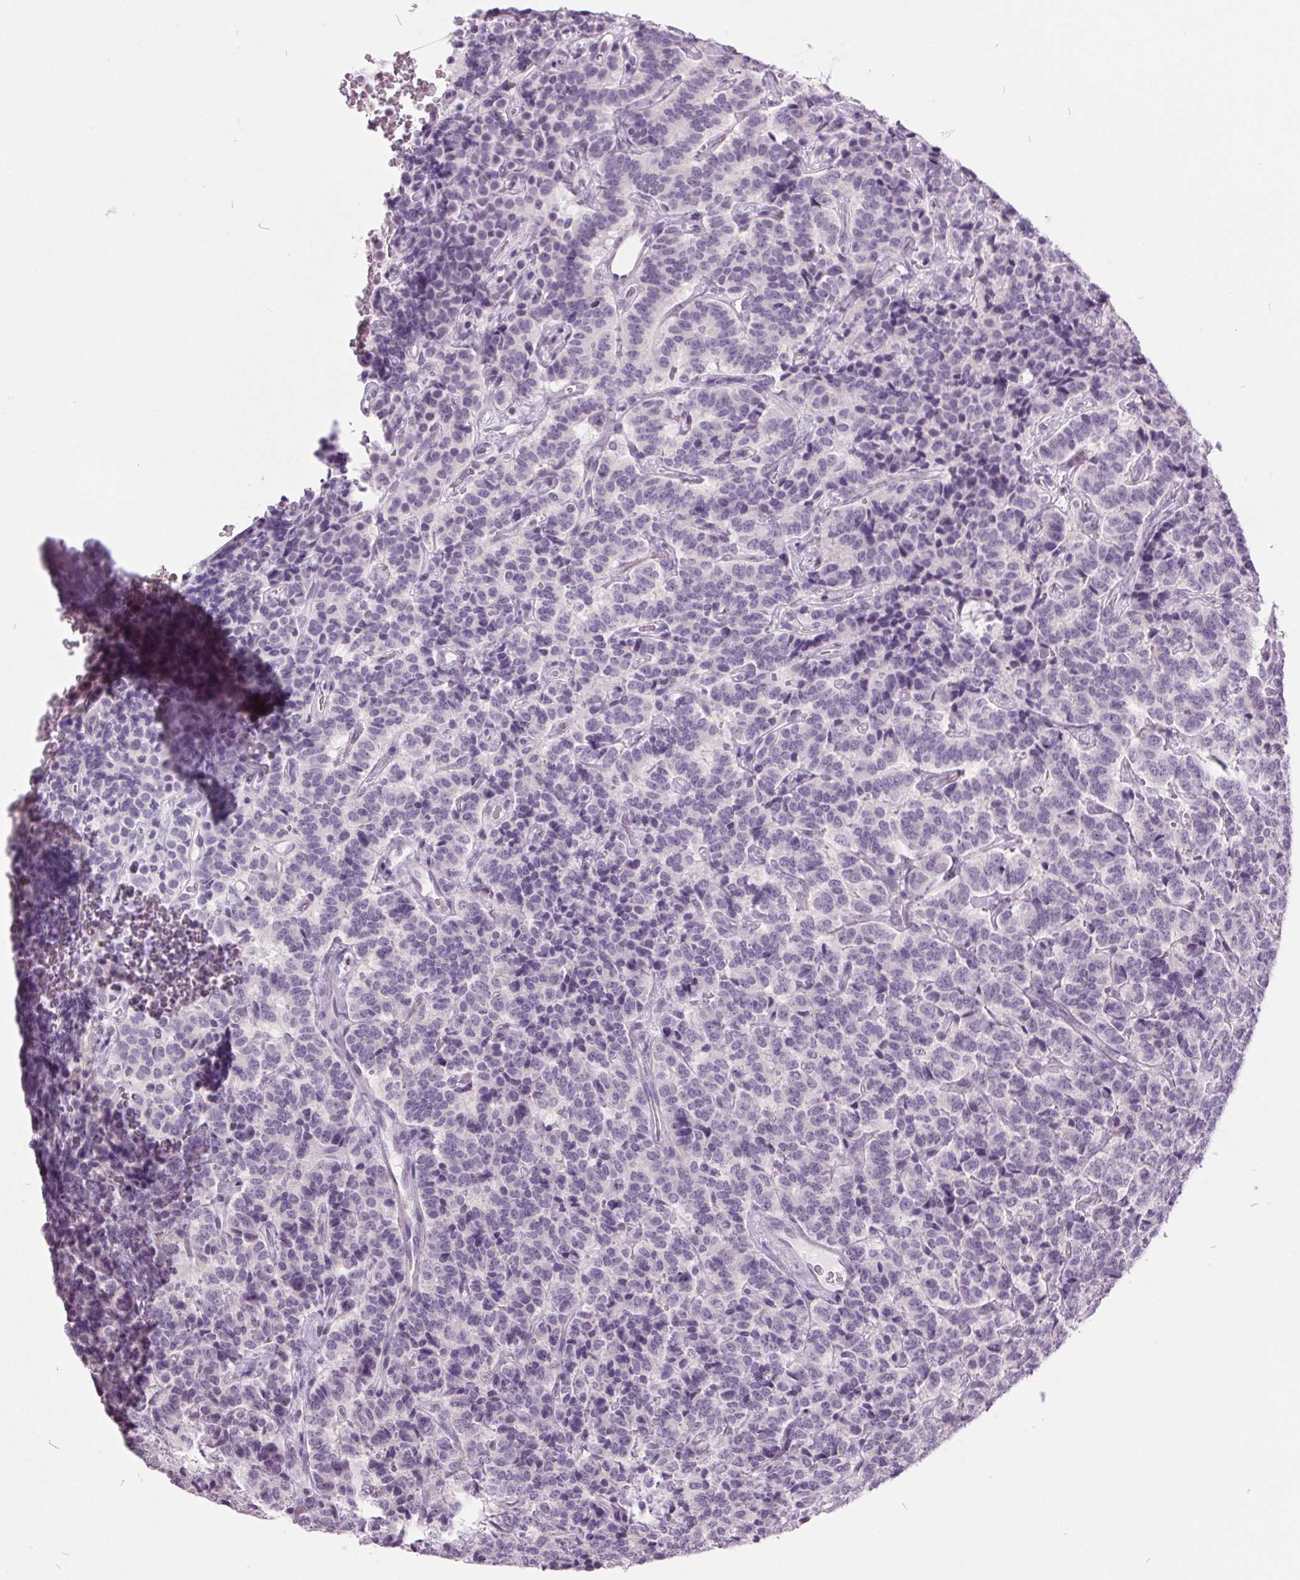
{"staining": {"intensity": "negative", "quantity": "none", "location": "none"}, "tissue": "carcinoid", "cell_type": "Tumor cells", "image_type": "cancer", "snomed": [{"axis": "morphology", "description": "Carcinoid, malignant, NOS"}, {"axis": "topography", "description": "Pancreas"}], "caption": "The image displays no significant staining in tumor cells of carcinoid.", "gene": "ODAD2", "patient": {"sex": "male", "age": 36}}